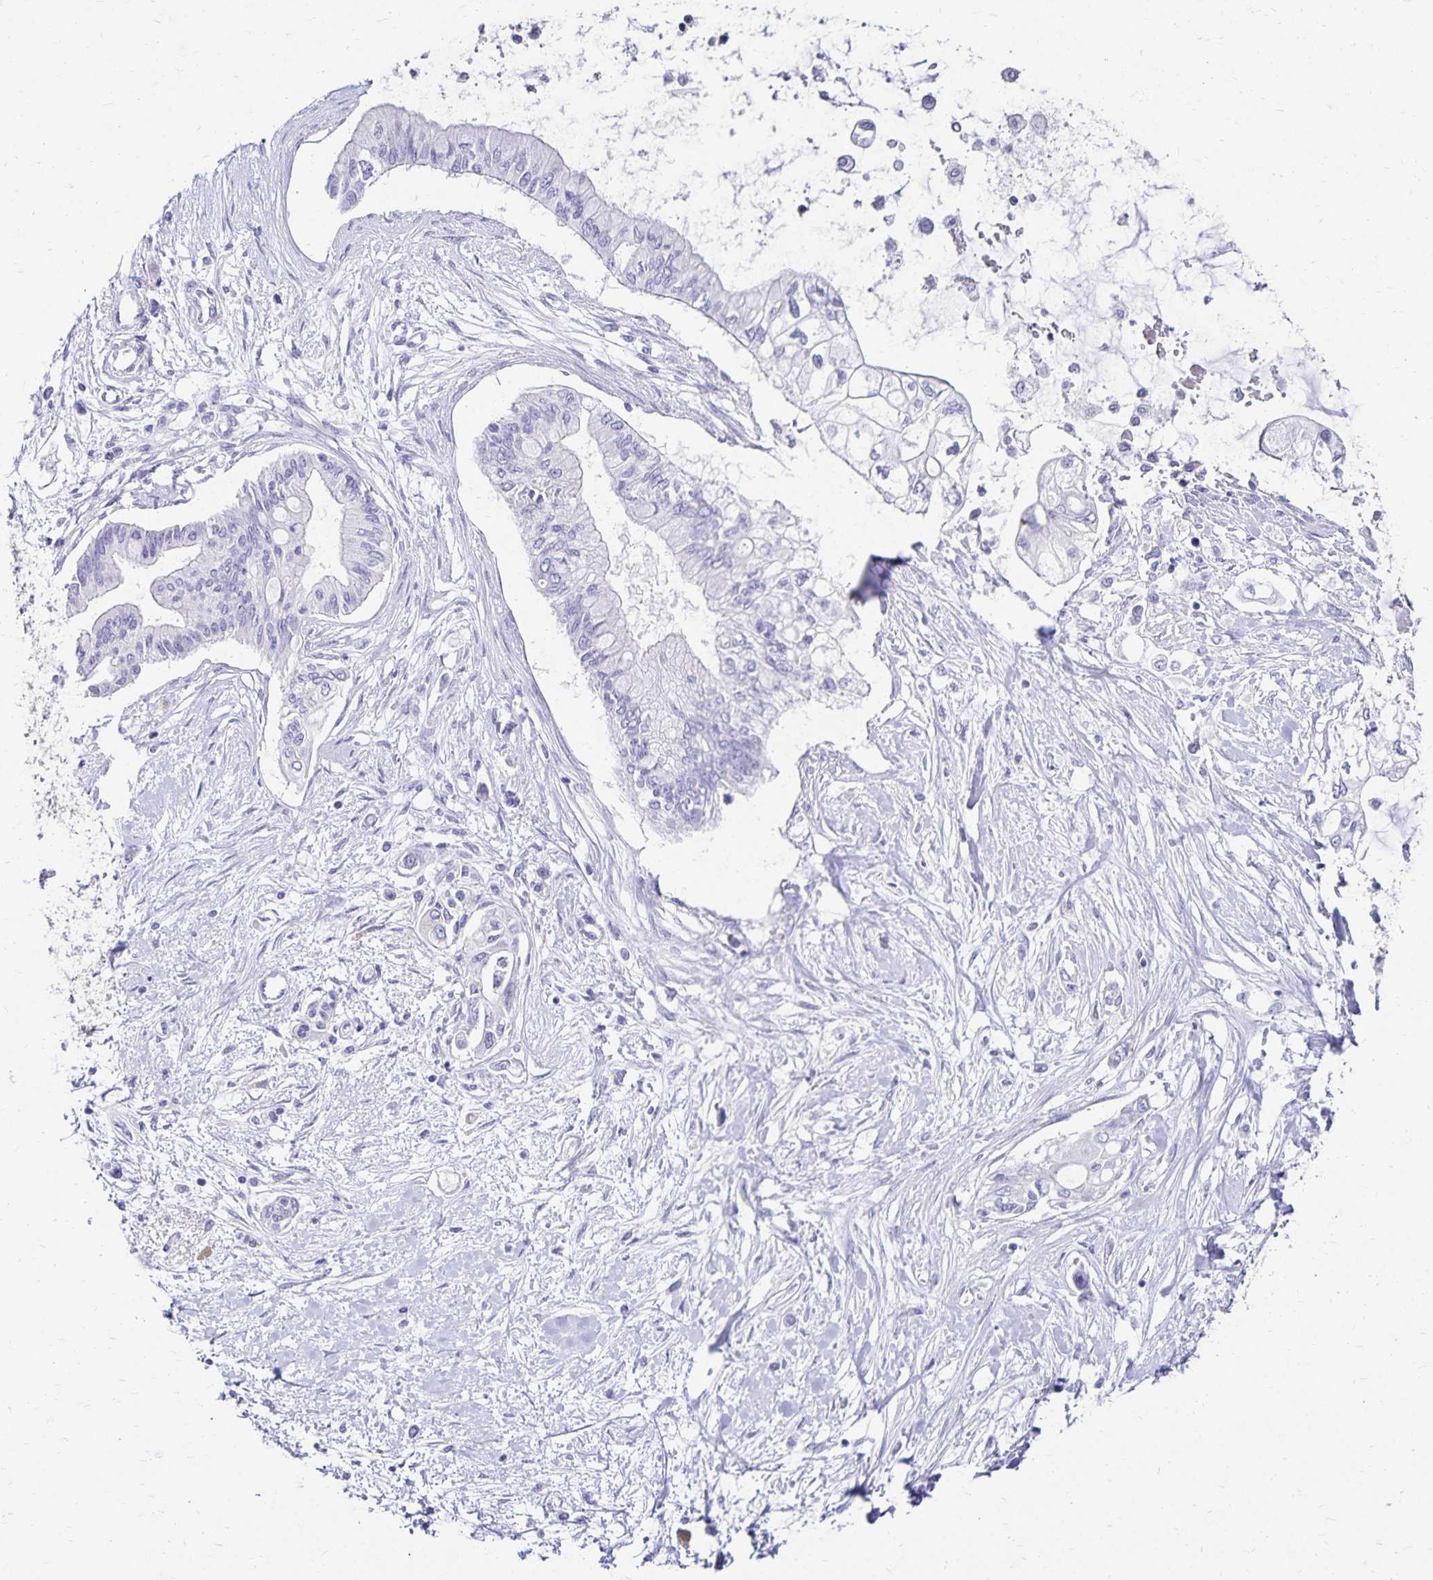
{"staining": {"intensity": "negative", "quantity": "none", "location": "none"}, "tissue": "pancreatic cancer", "cell_type": "Tumor cells", "image_type": "cancer", "snomed": [{"axis": "morphology", "description": "Adenocarcinoma, NOS"}, {"axis": "topography", "description": "Pancreas"}], "caption": "Pancreatic cancer stained for a protein using IHC reveals no positivity tumor cells.", "gene": "DYNLT4", "patient": {"sex": "female", "age": 77}}